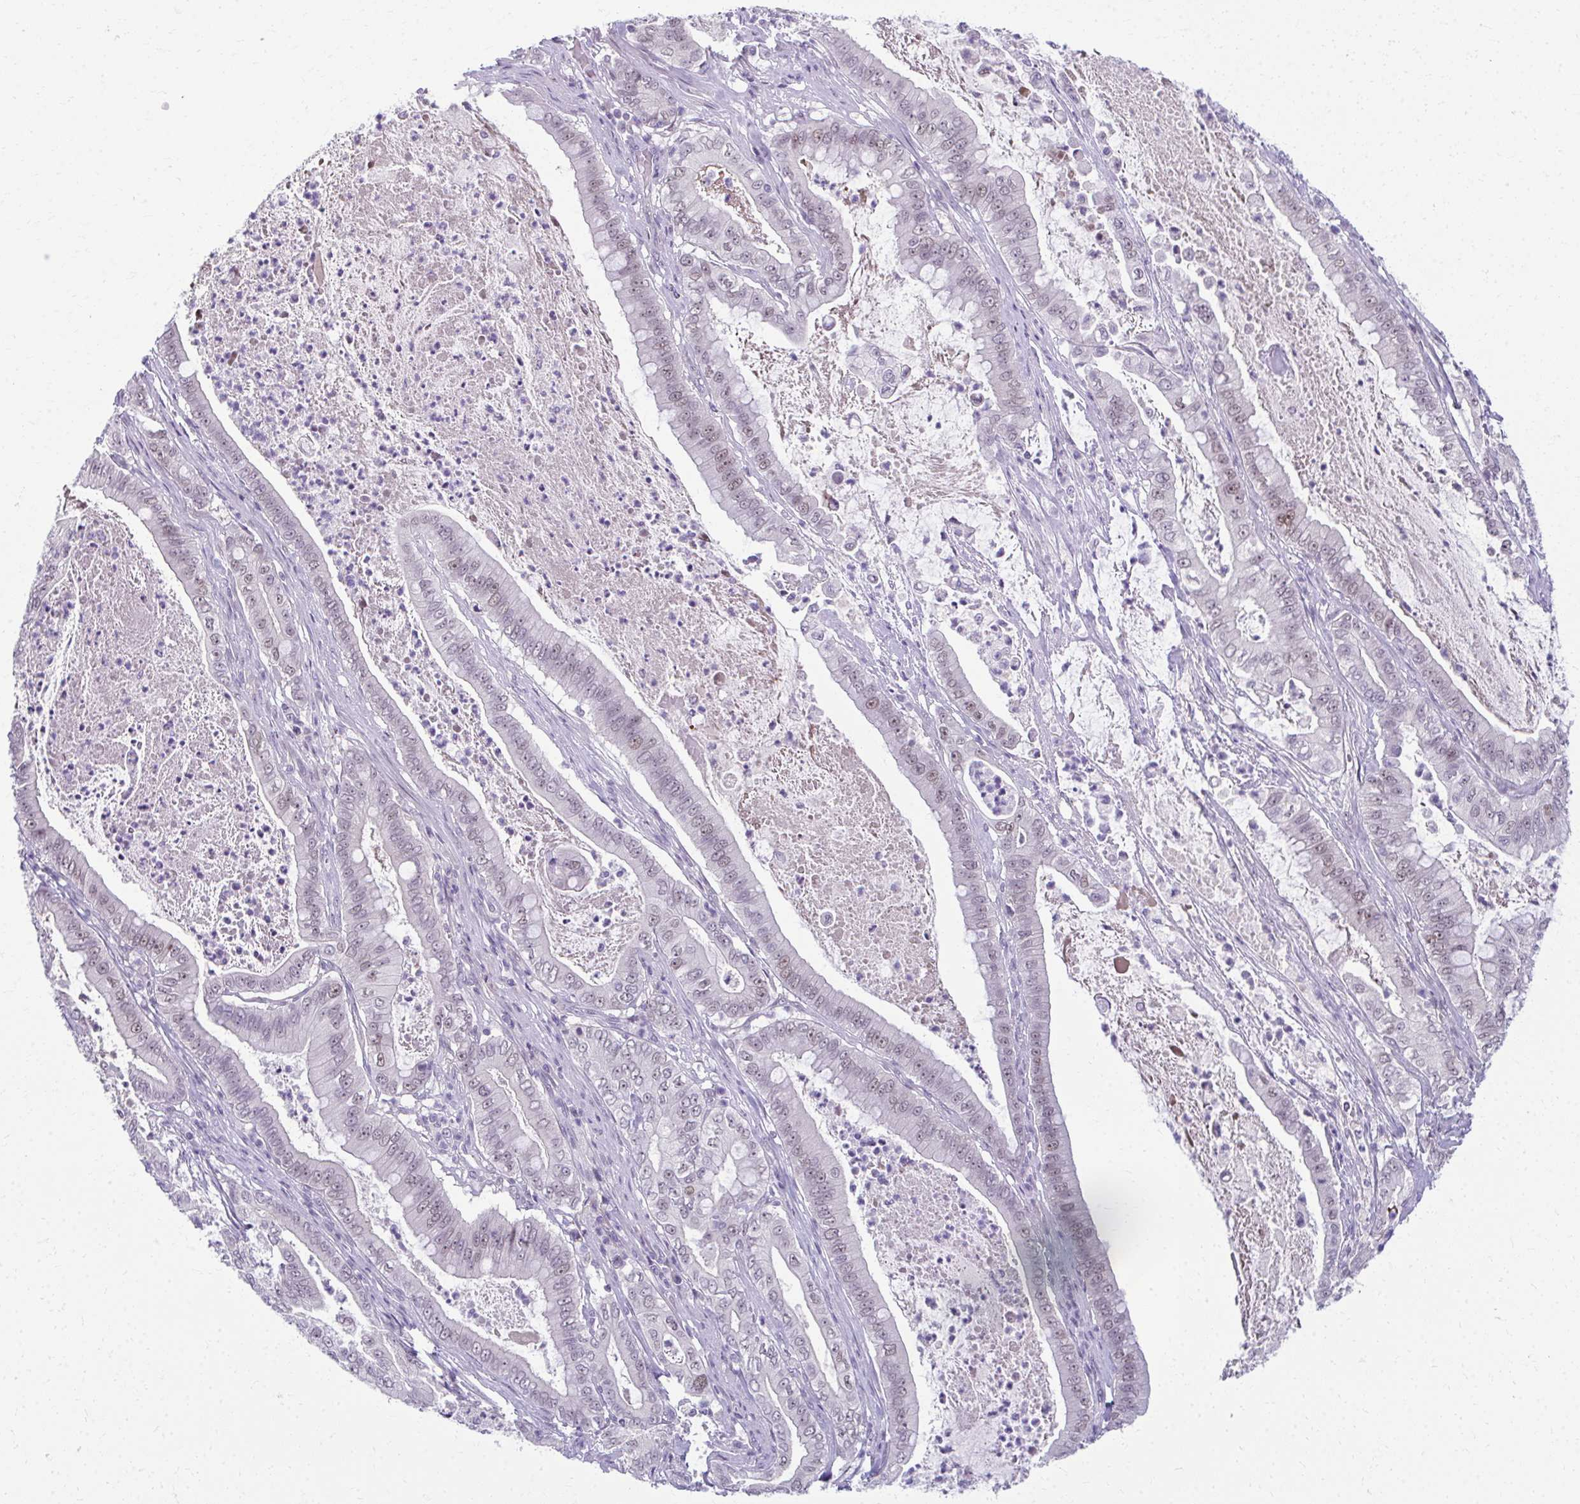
{"staining": {"intensity": "weak", "quantity": "25%-75%", "location": "nuclear"}, "tissue": "pancreatic cancer", "cell_type": "Tumor cells", "image_type": "cancer", "snomed": [{"axis": "morphology", "description": "Adenocarcinoma, NOS"}, {"axis": "topography", "description": "Pancreas"}], "caption": "Weak nuclear expression is identified in approximately 25%-75% of tumor cells in pancreatic cancer.", "gene": "MAF1", "patient": {"sex": "male", "age": 71}}